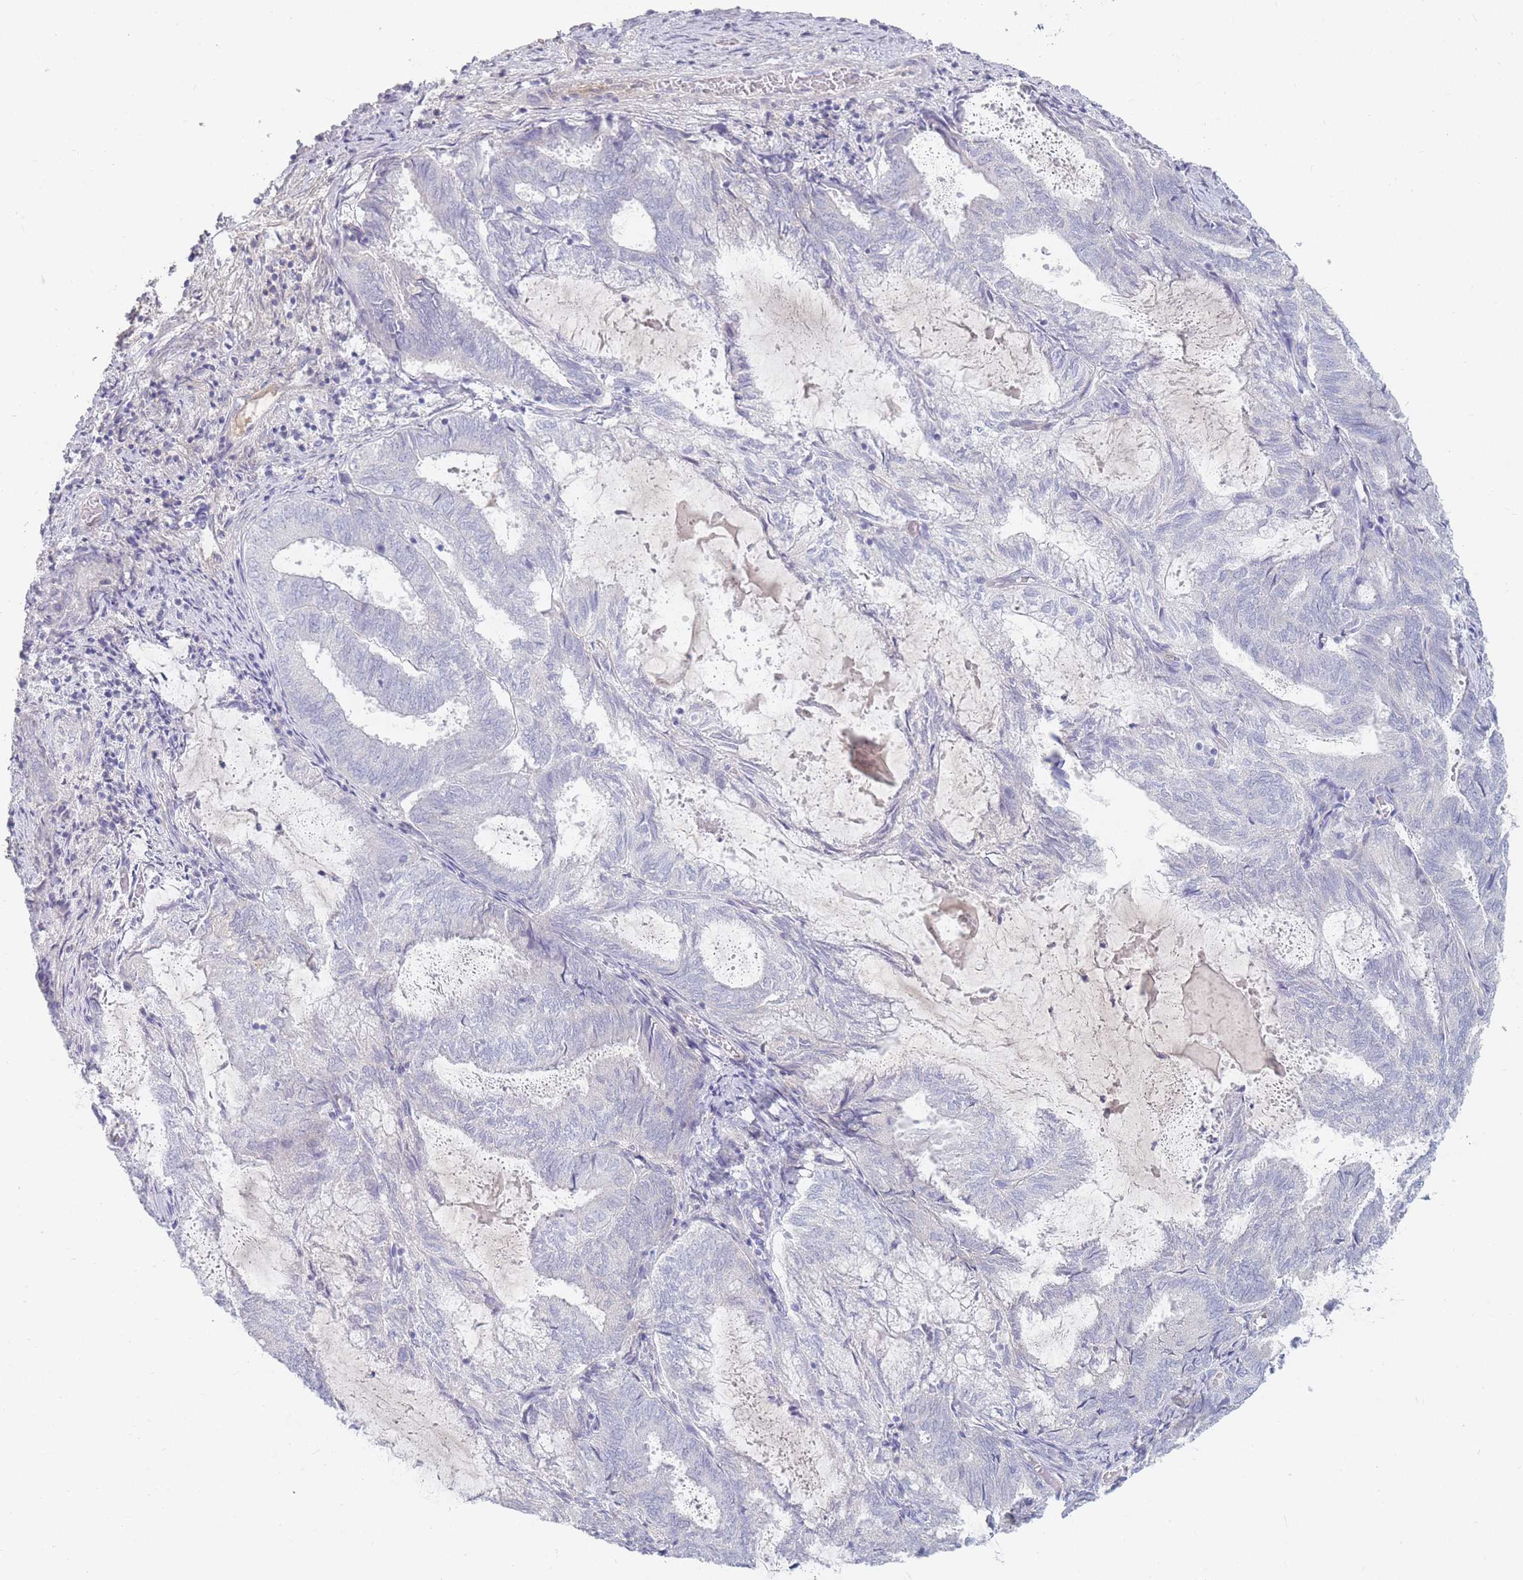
{"staining": {"intensity": "negative", "quantity": "none", "location": "none"}, "tissue": "endometrial cancer", "cell_type": "Tumor cells", "image_type": "cancer", "snomed": [{"axis": "morphology", "description": "Adenocarcinoma, NOS"}, {"axis": "topography", "description": "Endometrium"}], "caption": "This is a image of IHC staining of endometrial adenocarcinoma, which shows no expression in tumor cells.", "gene": "PRG4", "patient": {"sex": "female", "age": 80}}